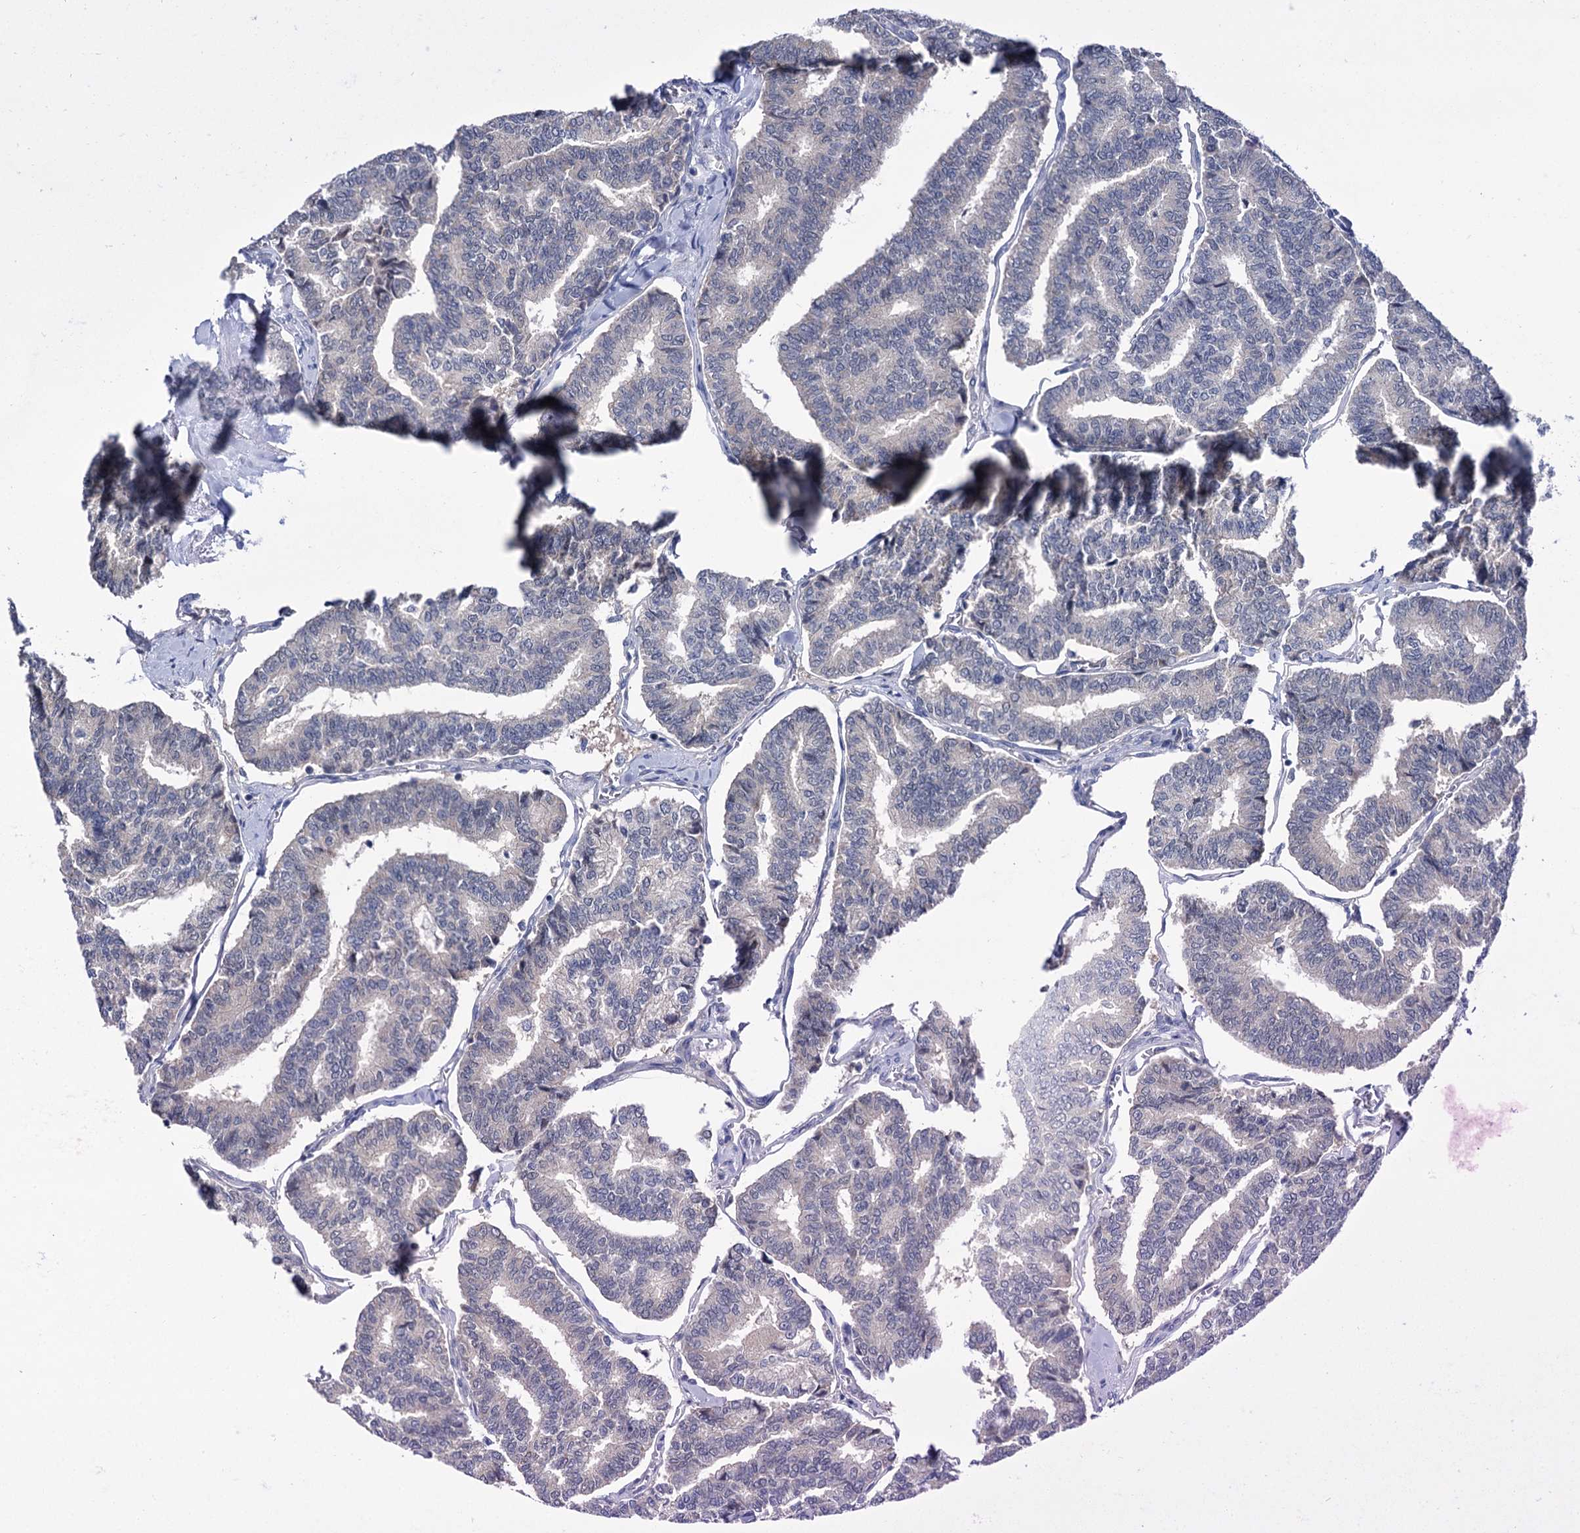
{"staining": {"intensity": "negative", "quantity": "none", "location": "none"}, "tissue": "thyroid cancer", "cell_type": "Tumor cells", "image_type": "cancer", "snomed": [{"axis": "morphology", "description": "Papillary adenocarcinoma, NOS"}, {"axis": "topography", "description": "Thyroid gland"}], "caption": "Image shows no protein staining in tumor cells of thyroid papillary adenocarcinoma tissue.", "gene": "ANKRD42", "patient": {"sex": "female", "age": 35}}